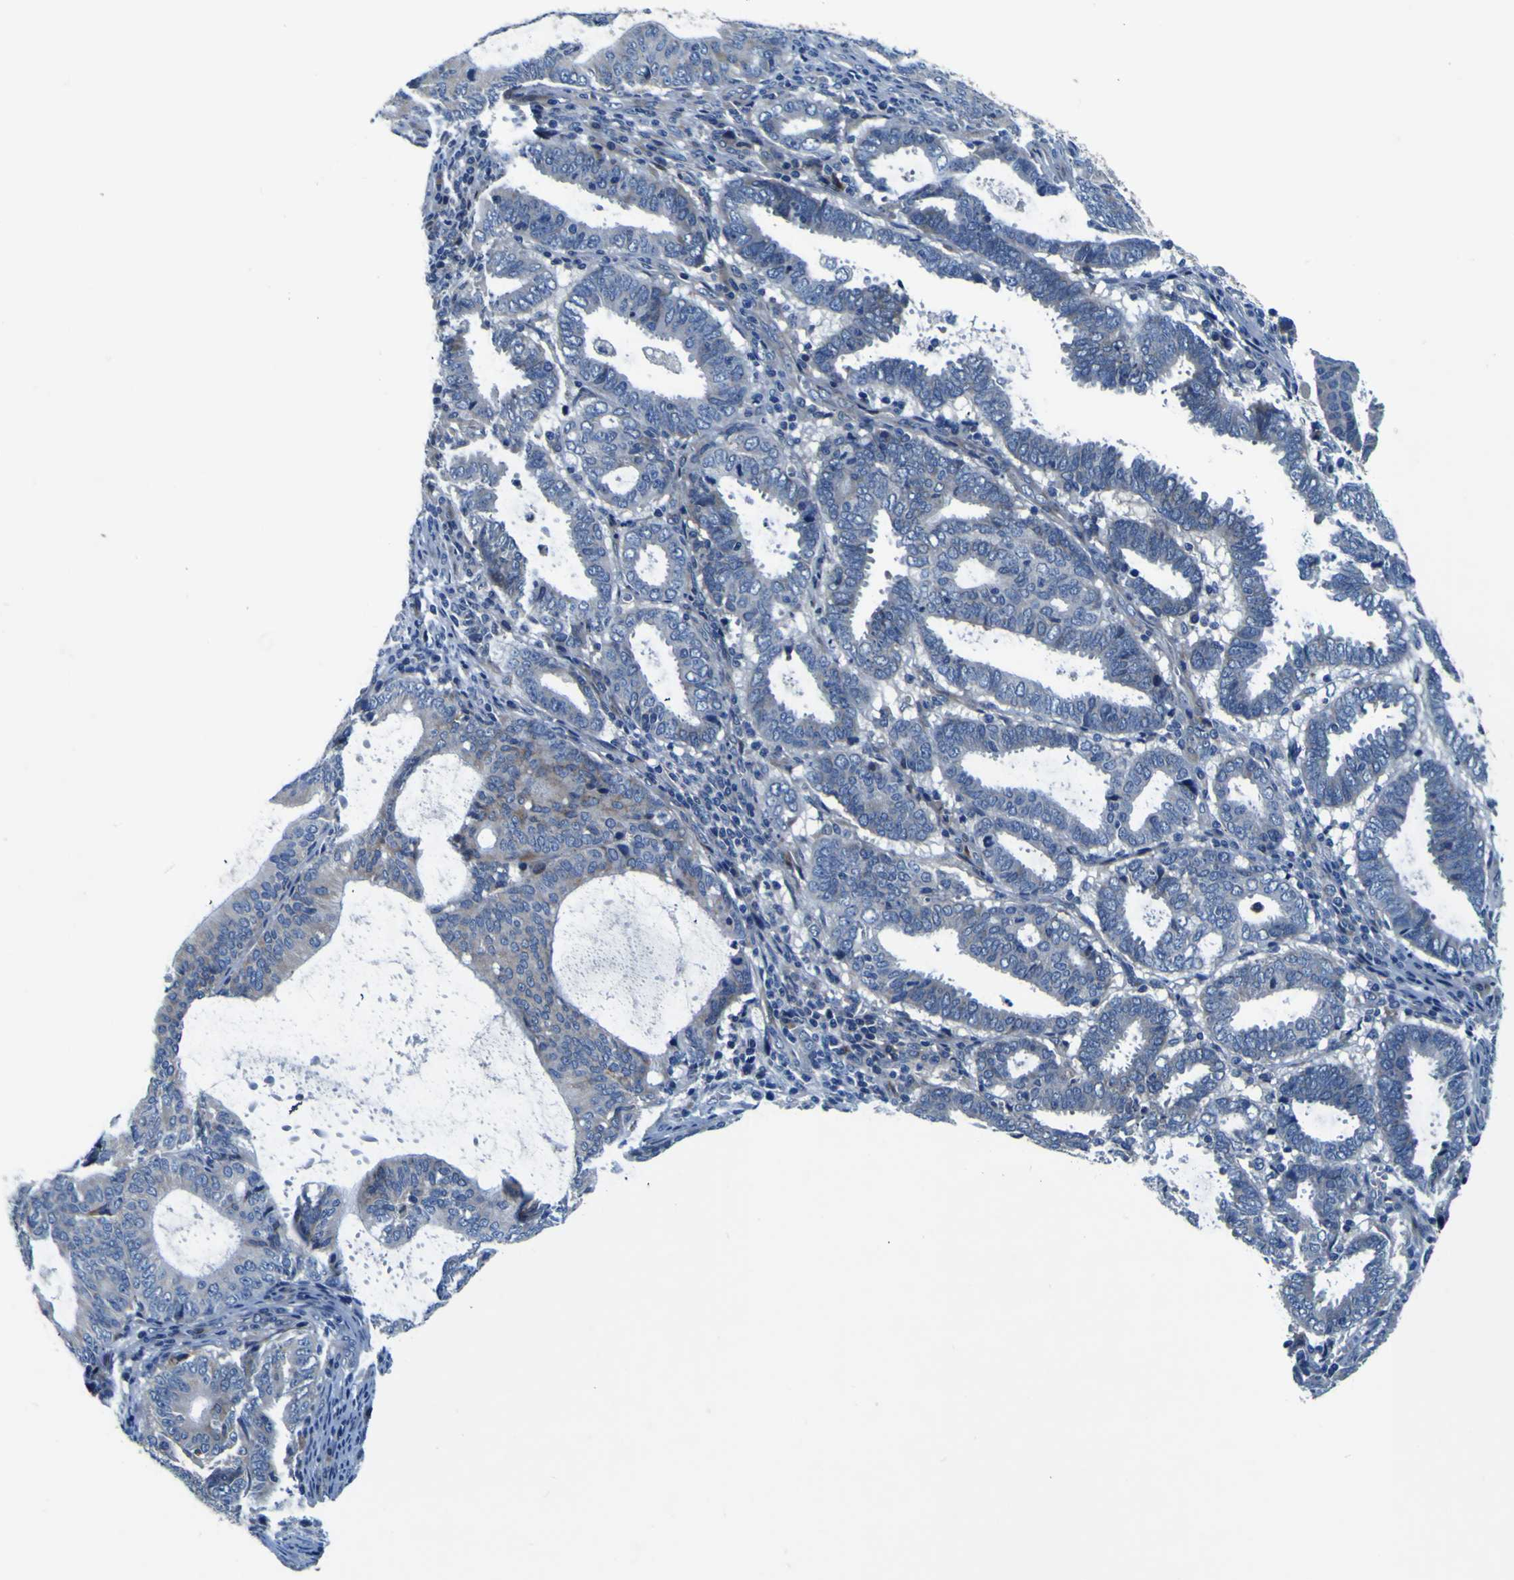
{"staining": {"intensity": "negative", "quantity": "none", "location": "none"}, "tissue": "endometrial cancer", "cell_type": "Tumor cells", "image_type": "cancer", "snomed": [{"axis": "morphology", "description": "Adenocarcinoma, NOS"}, {"axis": "topography", "description": "Uterus"}], "caption": "Tumor cells show no significant expression in endometrial adenocarcinoma.", "gene": "AGAP3", "patient": {"sex": "female", "age": 83}}